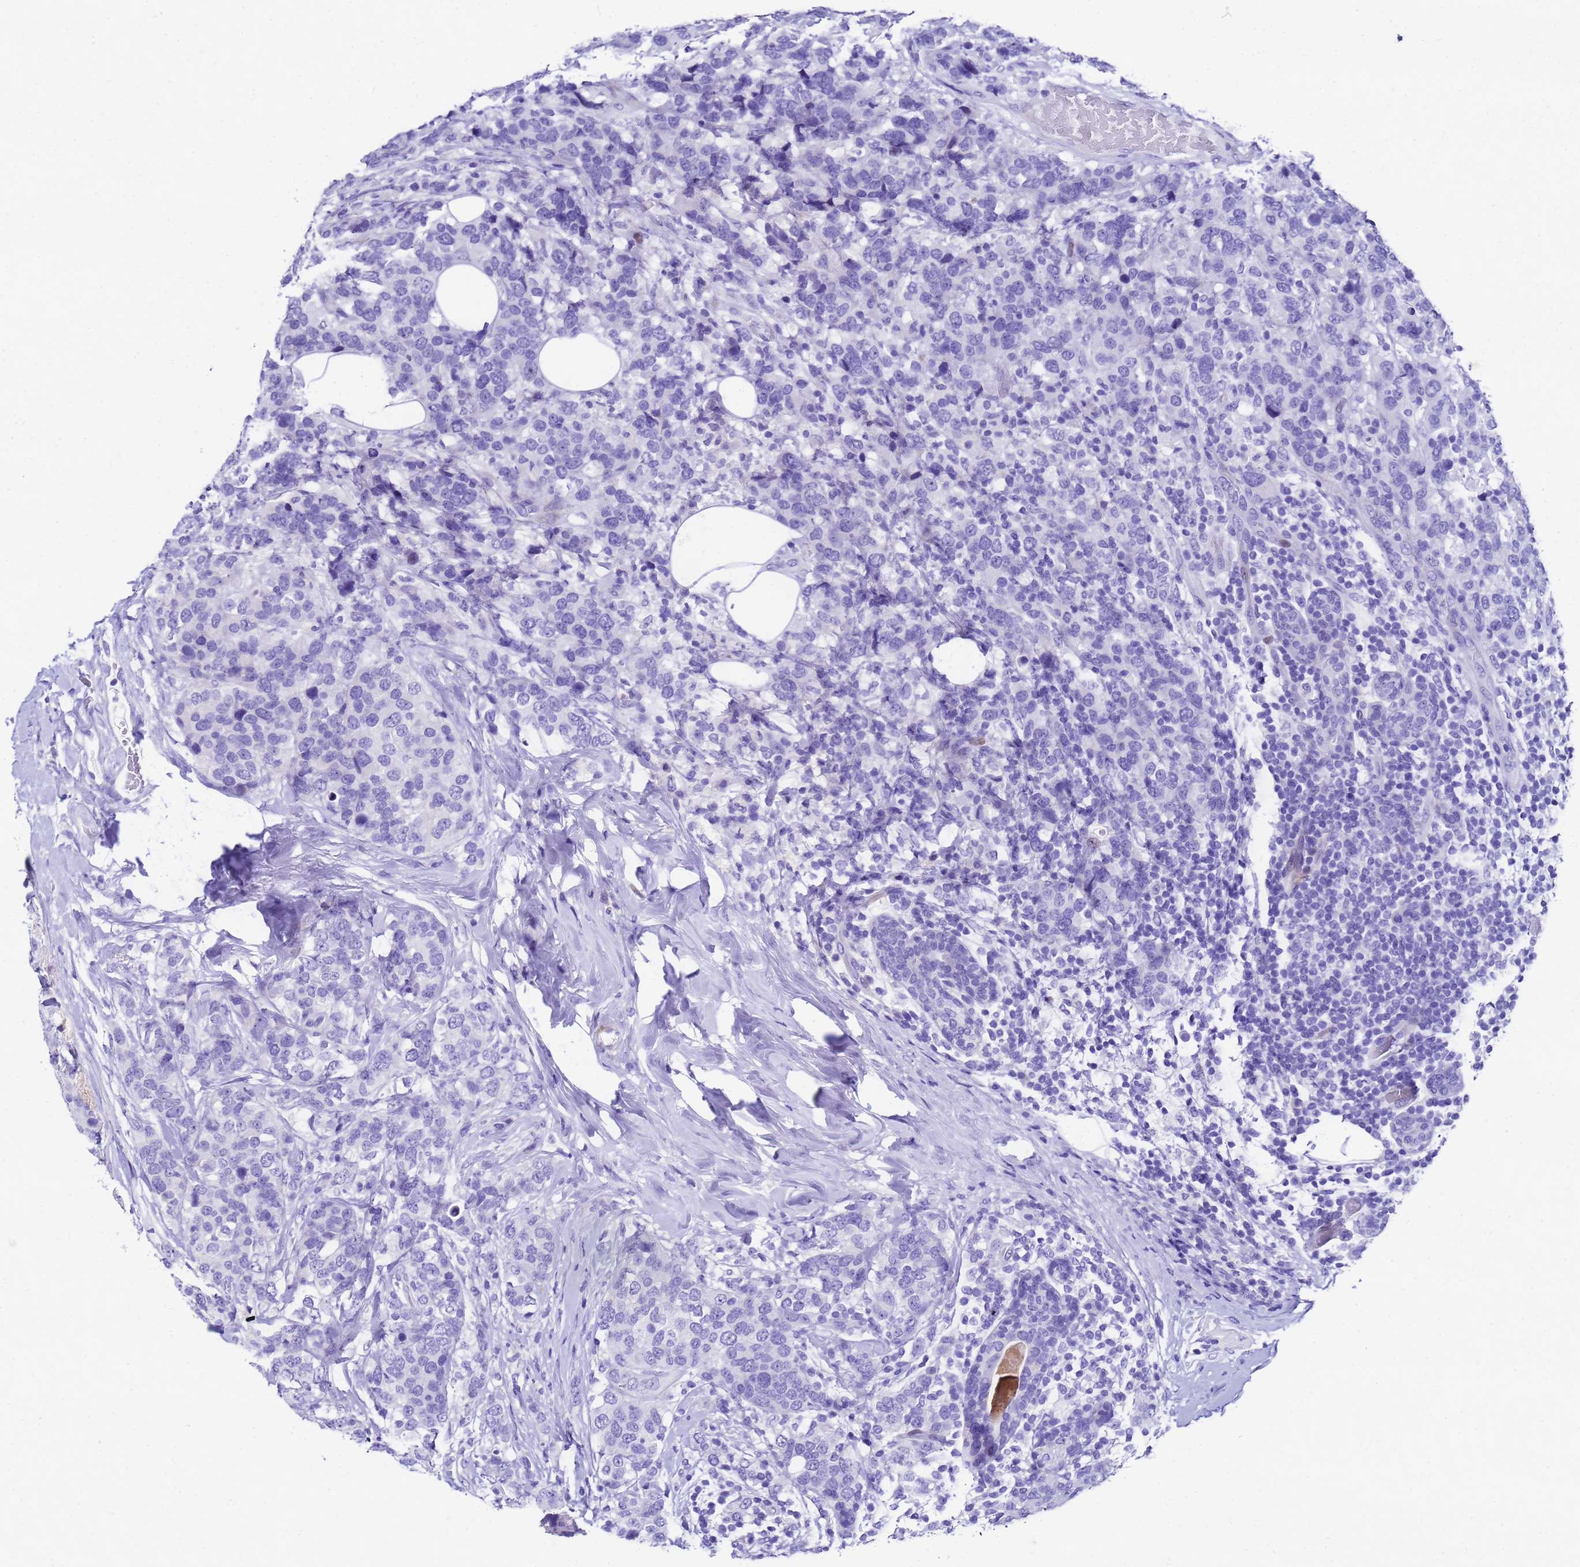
{"staining": {"intensity": "negative", "quantity": "none", "location": "none"}, "tissue": "breast cancer", "cell_type": "Tumor cells", "image_type": "cancer", "snomed": [{"axis": "morphology", "description": "Lobular carcinoma"}, {"axis": "topography", "description": "Breast"}], "caption": "Tumor cells show no significant protein positivity in breast lobular carcinoma.", "gene": "UGT2B10", "patient": {"sex": "female", "age": 59}}